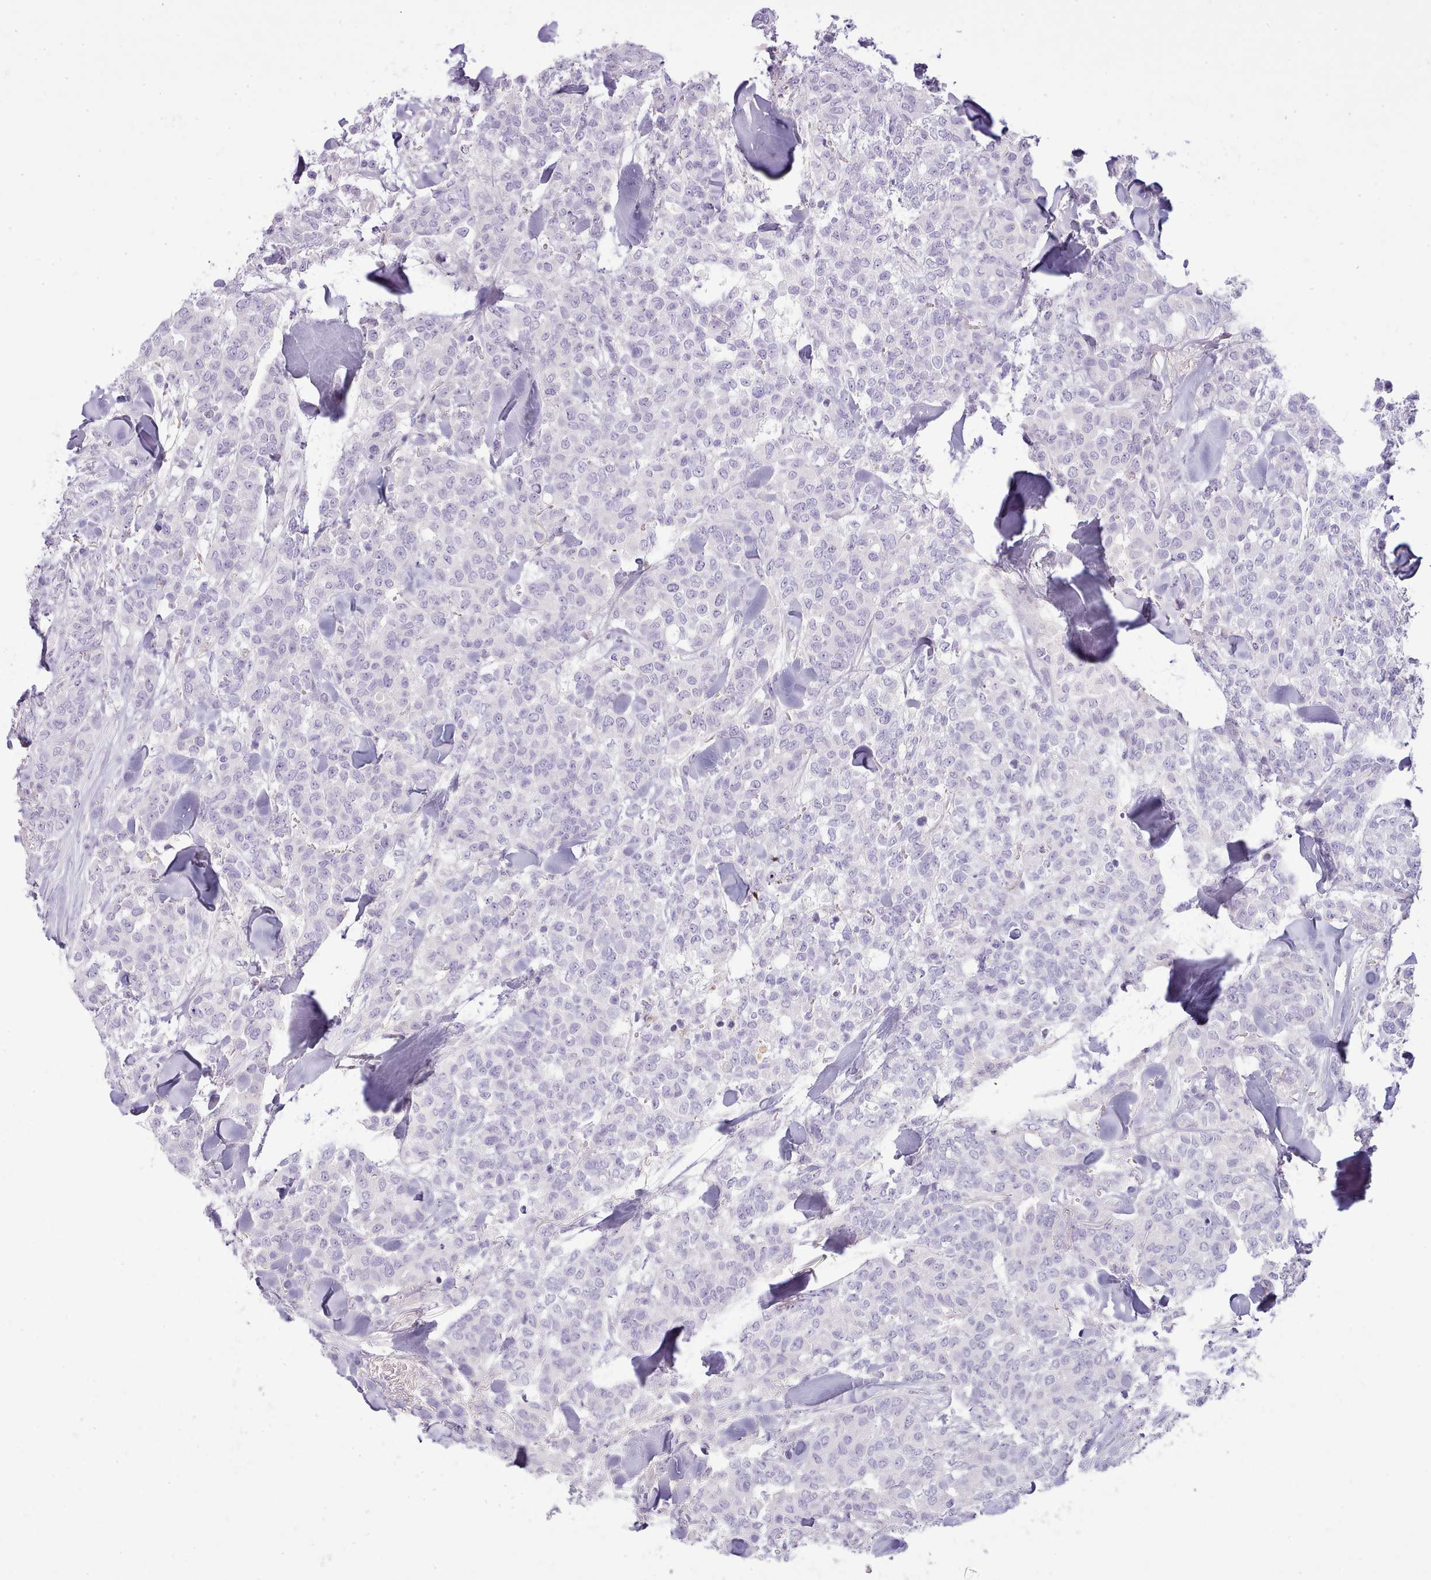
{"staining": {"intensity": "negative", "quantity": "none", "location": "none"}, "tissue": "breast cancer", "cell_type": "Tumor cells", "image_type": "cancer", "snomed": [{"axis": "morphology", "description": "Lobular carcinoma"}, {"axis": "topography", "description": "Breast"}], "caption": "There is no significant positivity in tumor cells of lobular carcinoma (breast).", "gene": "TOX2", "patient": {"sex": "female", "age": 91}}